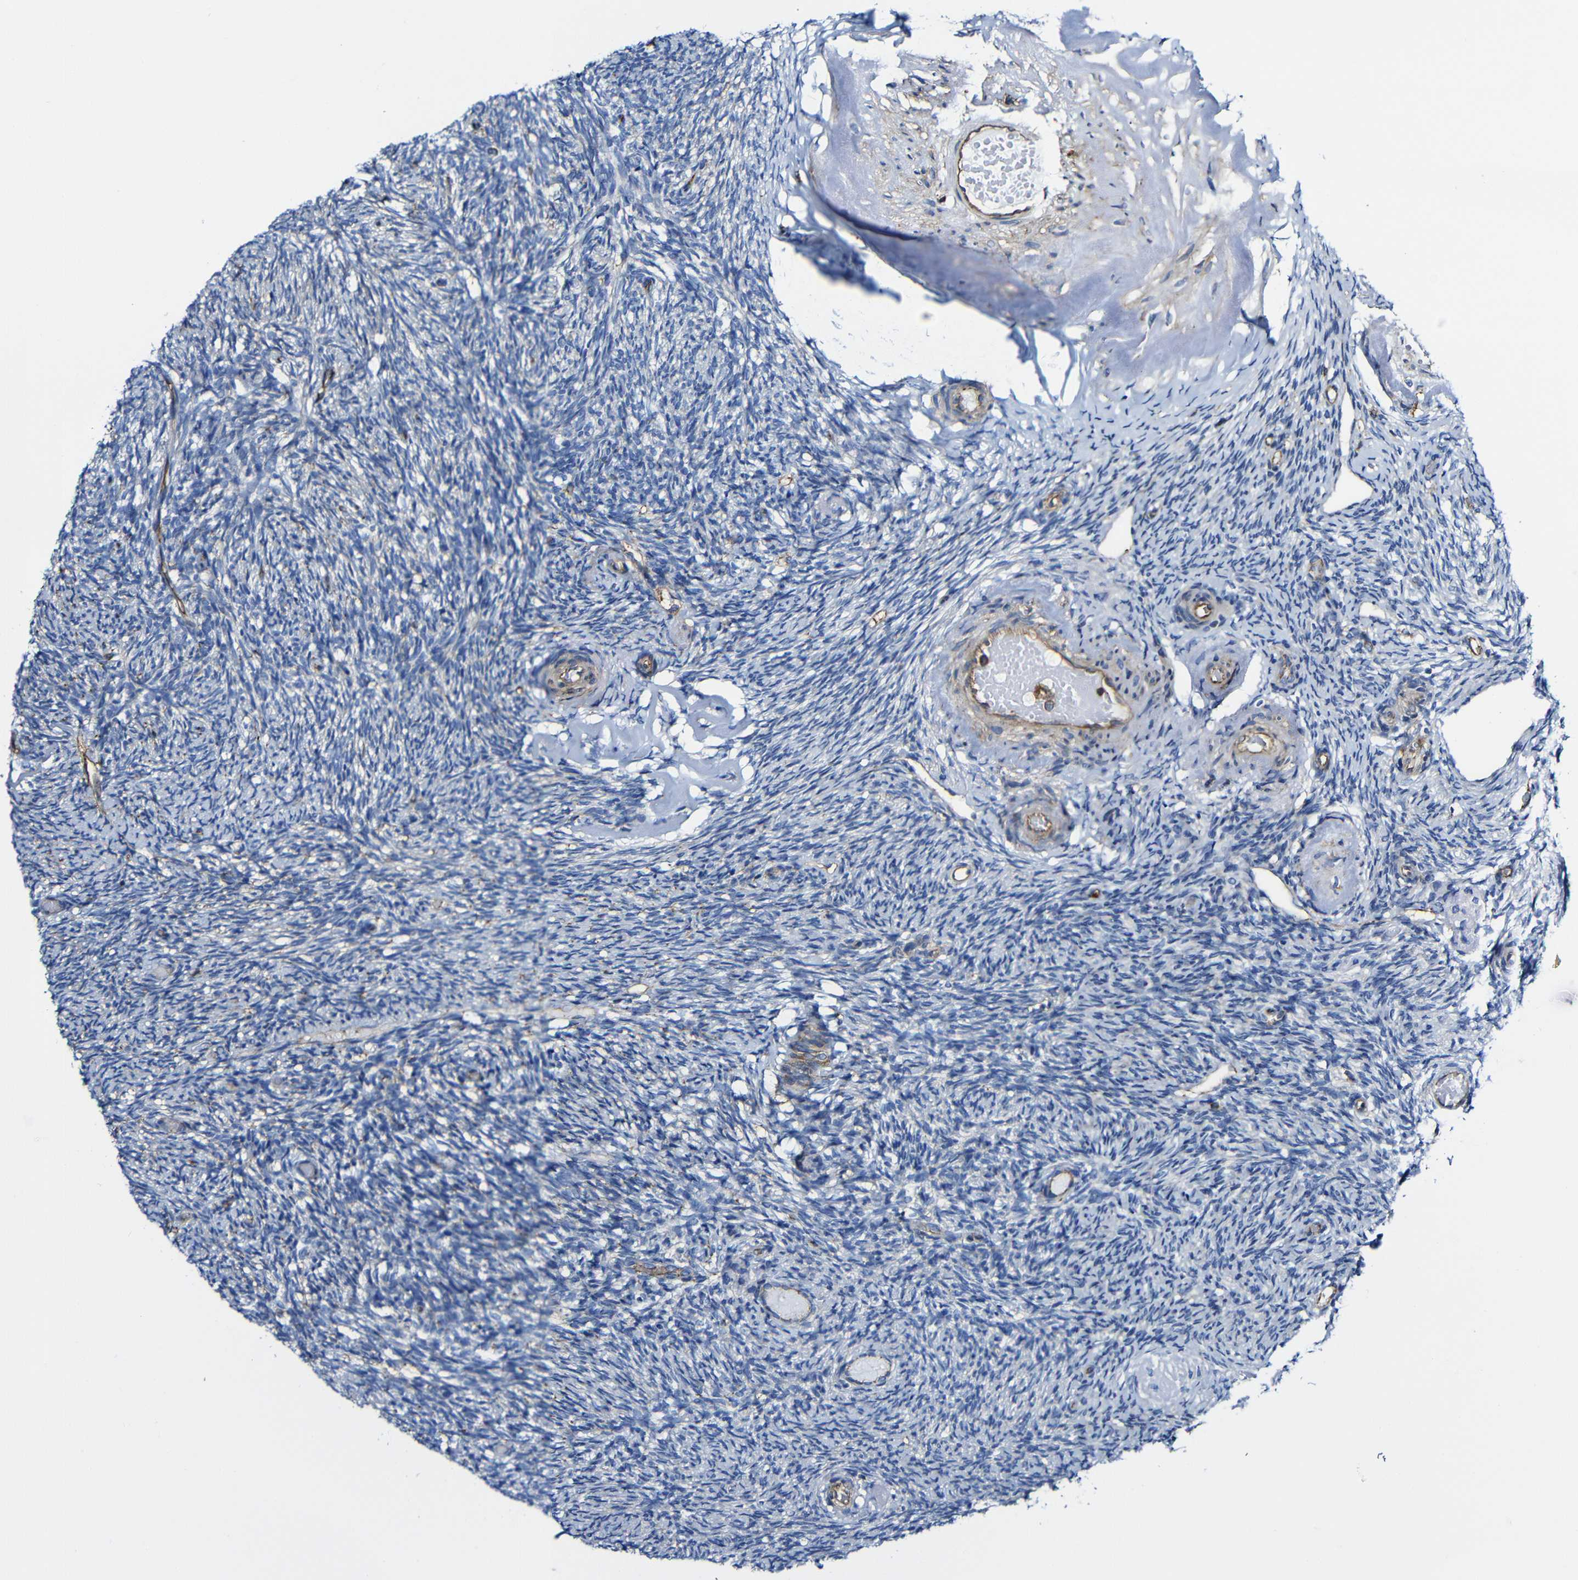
{"staining": {"intensity": "negative", "quantity": "none", "location": "none"}, "tissue": "ovary", "cell_type": "Follicle cells", "image_type": "normal", "snomed": [{"axis": "morphology", "description": "Normal tissue, NOS"}, {"axis": "topography", "description": "Ovary"}], "caption": "The histopathology image shows no significant expression in follicle cells of ovary.", "gene": "MSN", "patient": {"sex": "female", "age": 60}}